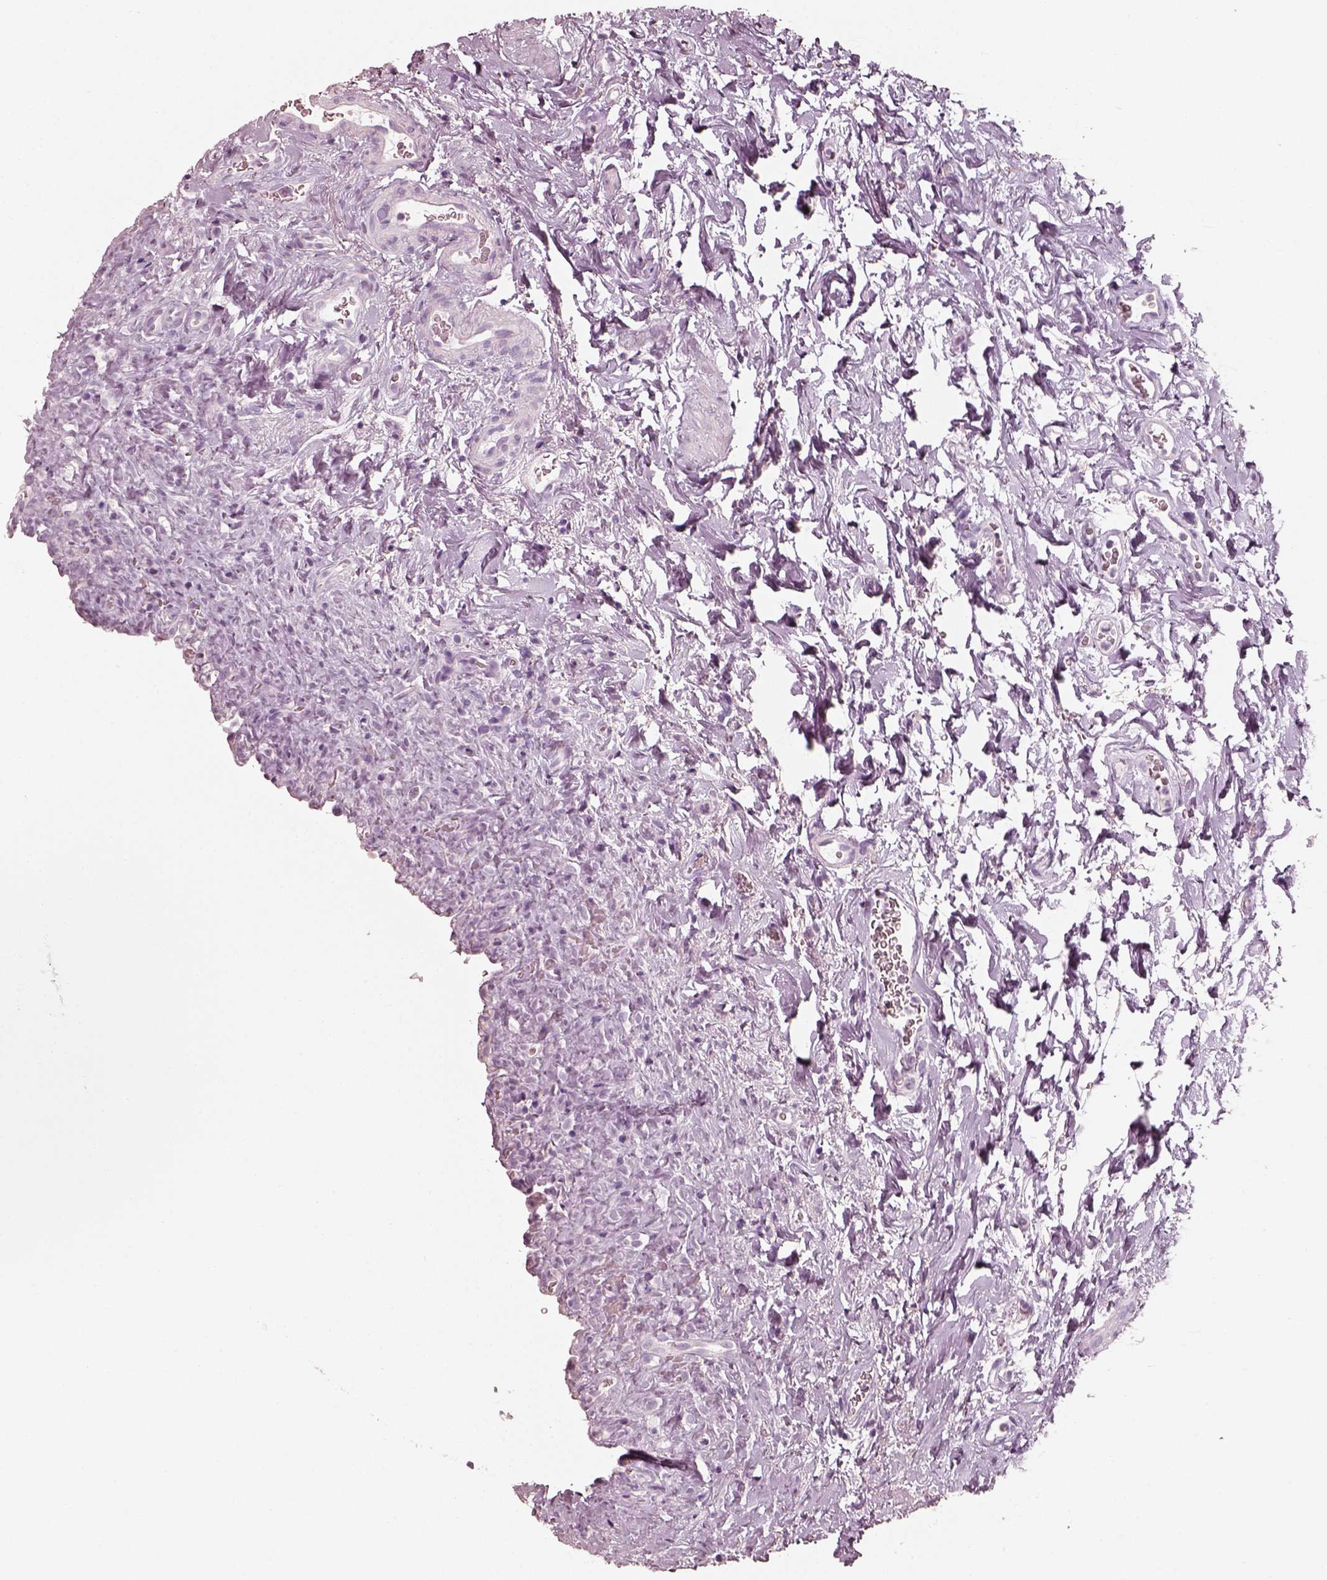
{"staining": {"intensity": "negative", "quantity": "none", "location": "none"}, "tissue": "urinary bladder", "cell_type": "Urothelial cells", "image_type": "normal", "snomed": [{"axis": "morphology", "description": "Normal tissue, NOS"}, {"axis": "topography", "description": "Urinary bladder"}], "caption": "Immunohistochemistry of benign urinary bladder displays no positivity in urothelial cells.", "gene": "R3HDML", "patient": {"sex": "male", "age": 76}}